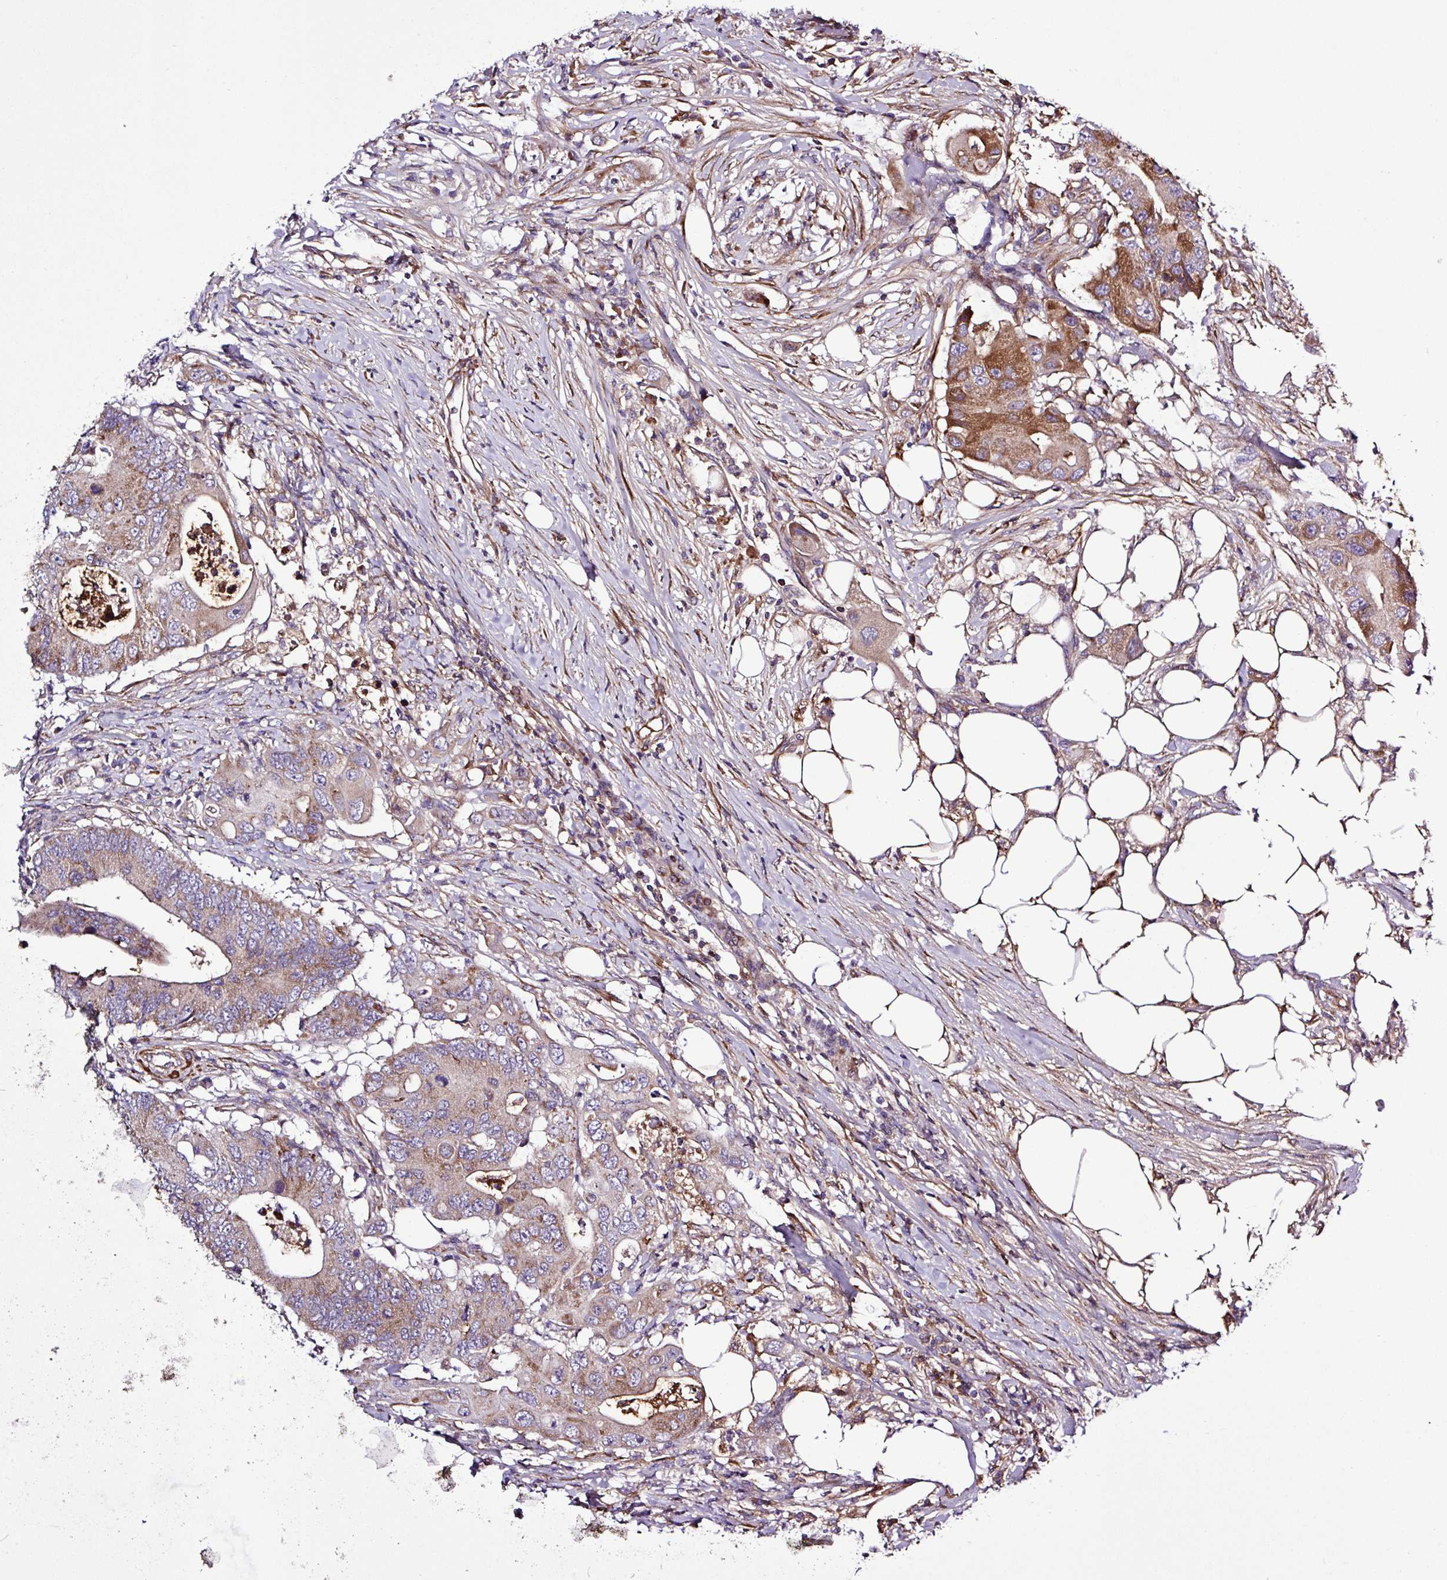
{"staining": {"intensity": "moderate", "quantity": "25%-75%", "location": "cytoplasmic/membranous"}, "tissue": "colorectal cancer", "cell_type": "Tumor cells", "image_type": "cancer", "snomed": [{"axis": "morphology", "description": "Adenocarcinoma, NOS"}, {"axis": "topography", "description": "Colon"}], "caption": "Immunohistochemistry image of neoplastic tissue: human adenocarcinoma (colorectal) stained using immunohistochemistry exhibits medium levels of moderate protein expression localized specifically in the cytoplasmic/membranous of tumor cells, appearing as a cytoplasmic/membranous brown color.", "gene": "CWH43", "patient": {"sex": "male", "age": 71}}